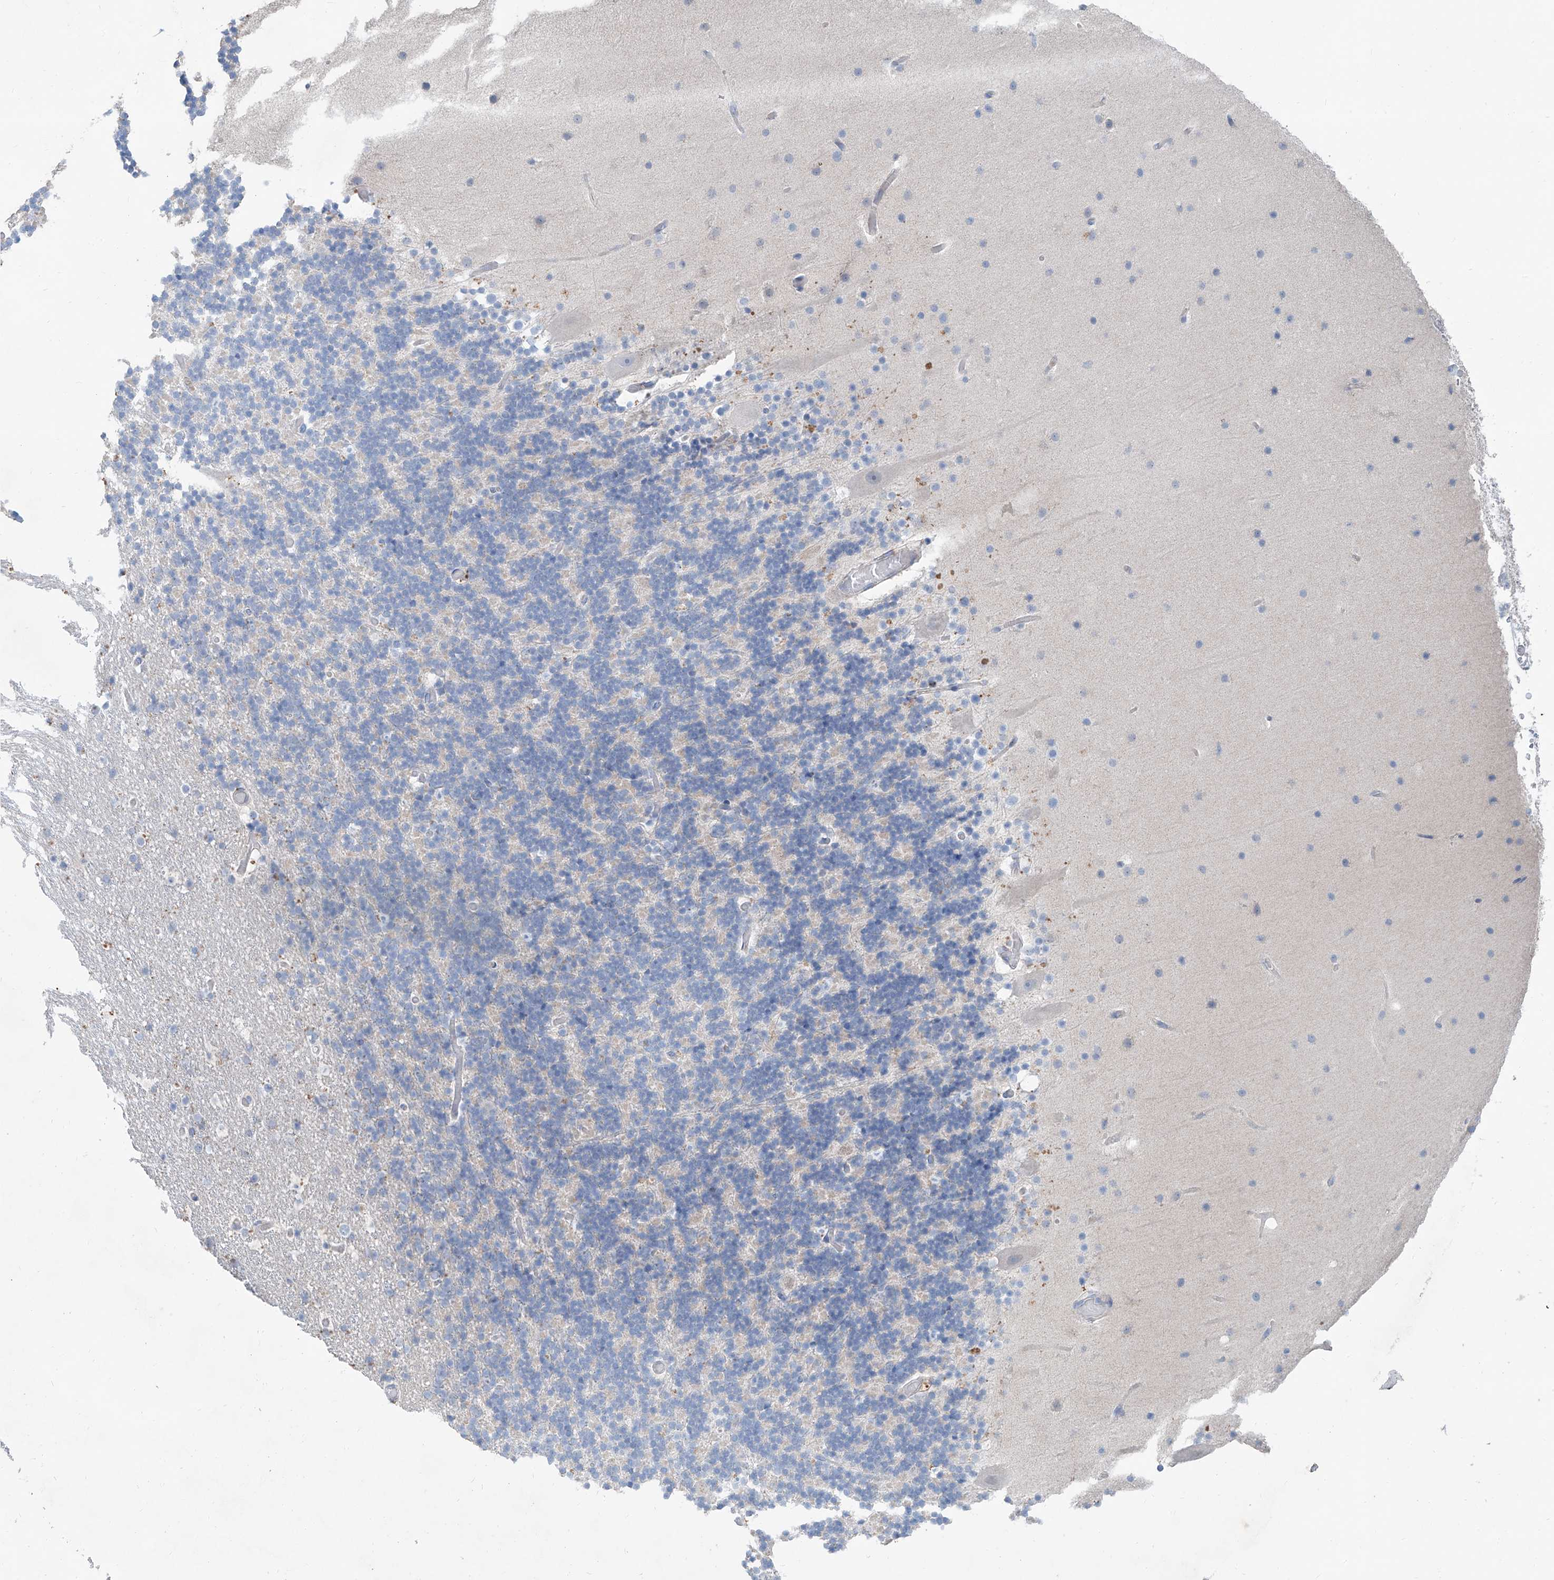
{"staining": {"intensity": "negative", "quantity": "none", "location": "none"}, "tissue": "cerebellum", "cell_type": "Cells in granular layer", "image_type": "normal", "snomed": [{"axis": "morphology", "description": "Normal tissue, NOS"}, {"axis": "topography", "description": "Cerebellum"}], "caption": "Protein analysis of benign cerebellum shows no significant positivity in cells in granular layer.", "gene": "ANKRD34A", "patient": {"sex": "male", "age": 57}}